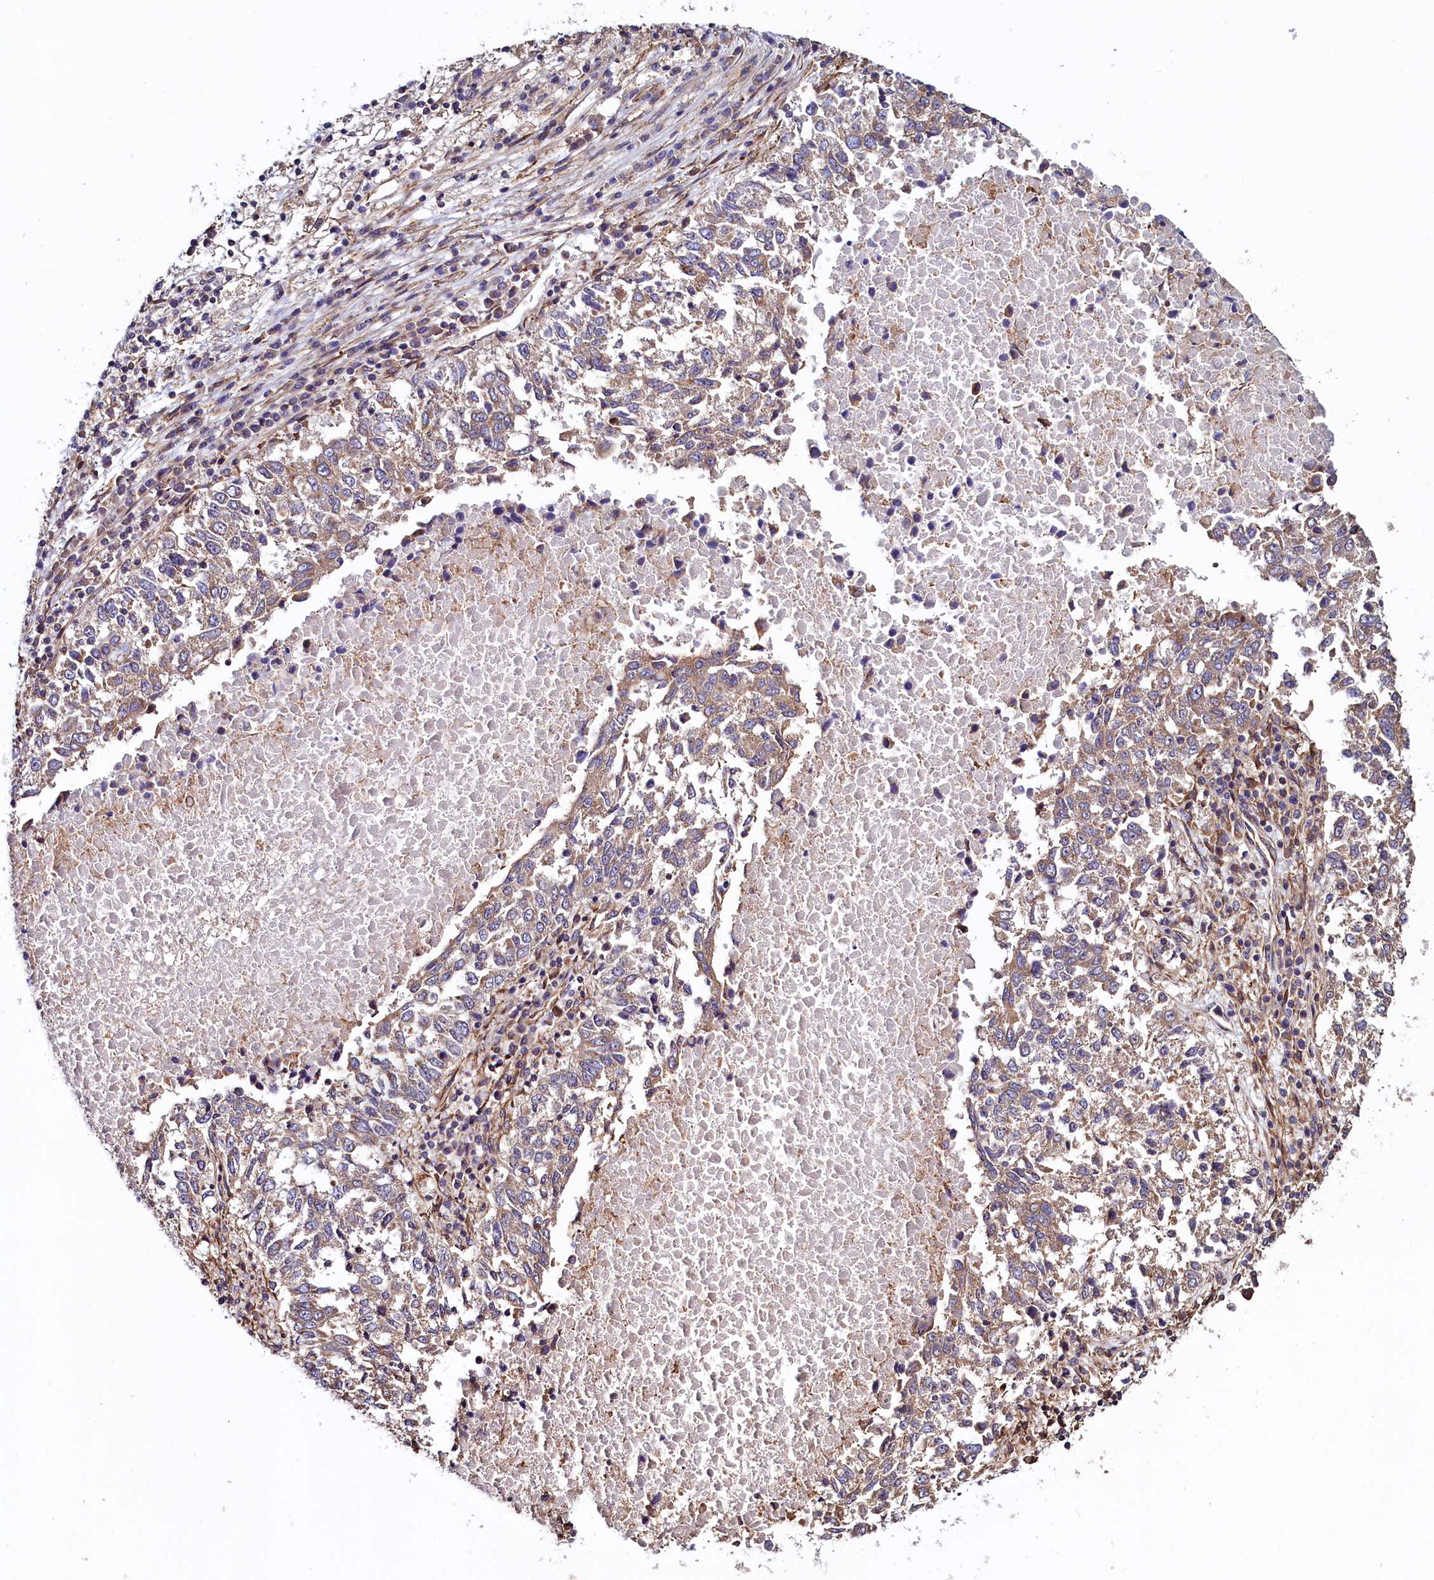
{"staining": {"intensity": "weak", "quantity": ">75%", "location": "cytoplasmic/membranous"}, "tissue": "lung cancer", "cell_type": "Tumor cells", "image_type": "cancer", "snomed": [{"axis": "morphology", "description": "Squamous cell carcinoma, NOS"}, {"axis": "topography", "description": "Lung"}], "caption": "High-power microscopy captured an immunohistochemistry micrograph of lung squamous cell carcinoma, revealing weak cytoplasmic/membranous expression in about >75% of tumor cells.", "gene": "ATXN2L", "patient": {"sex": "male", "age": 73}}